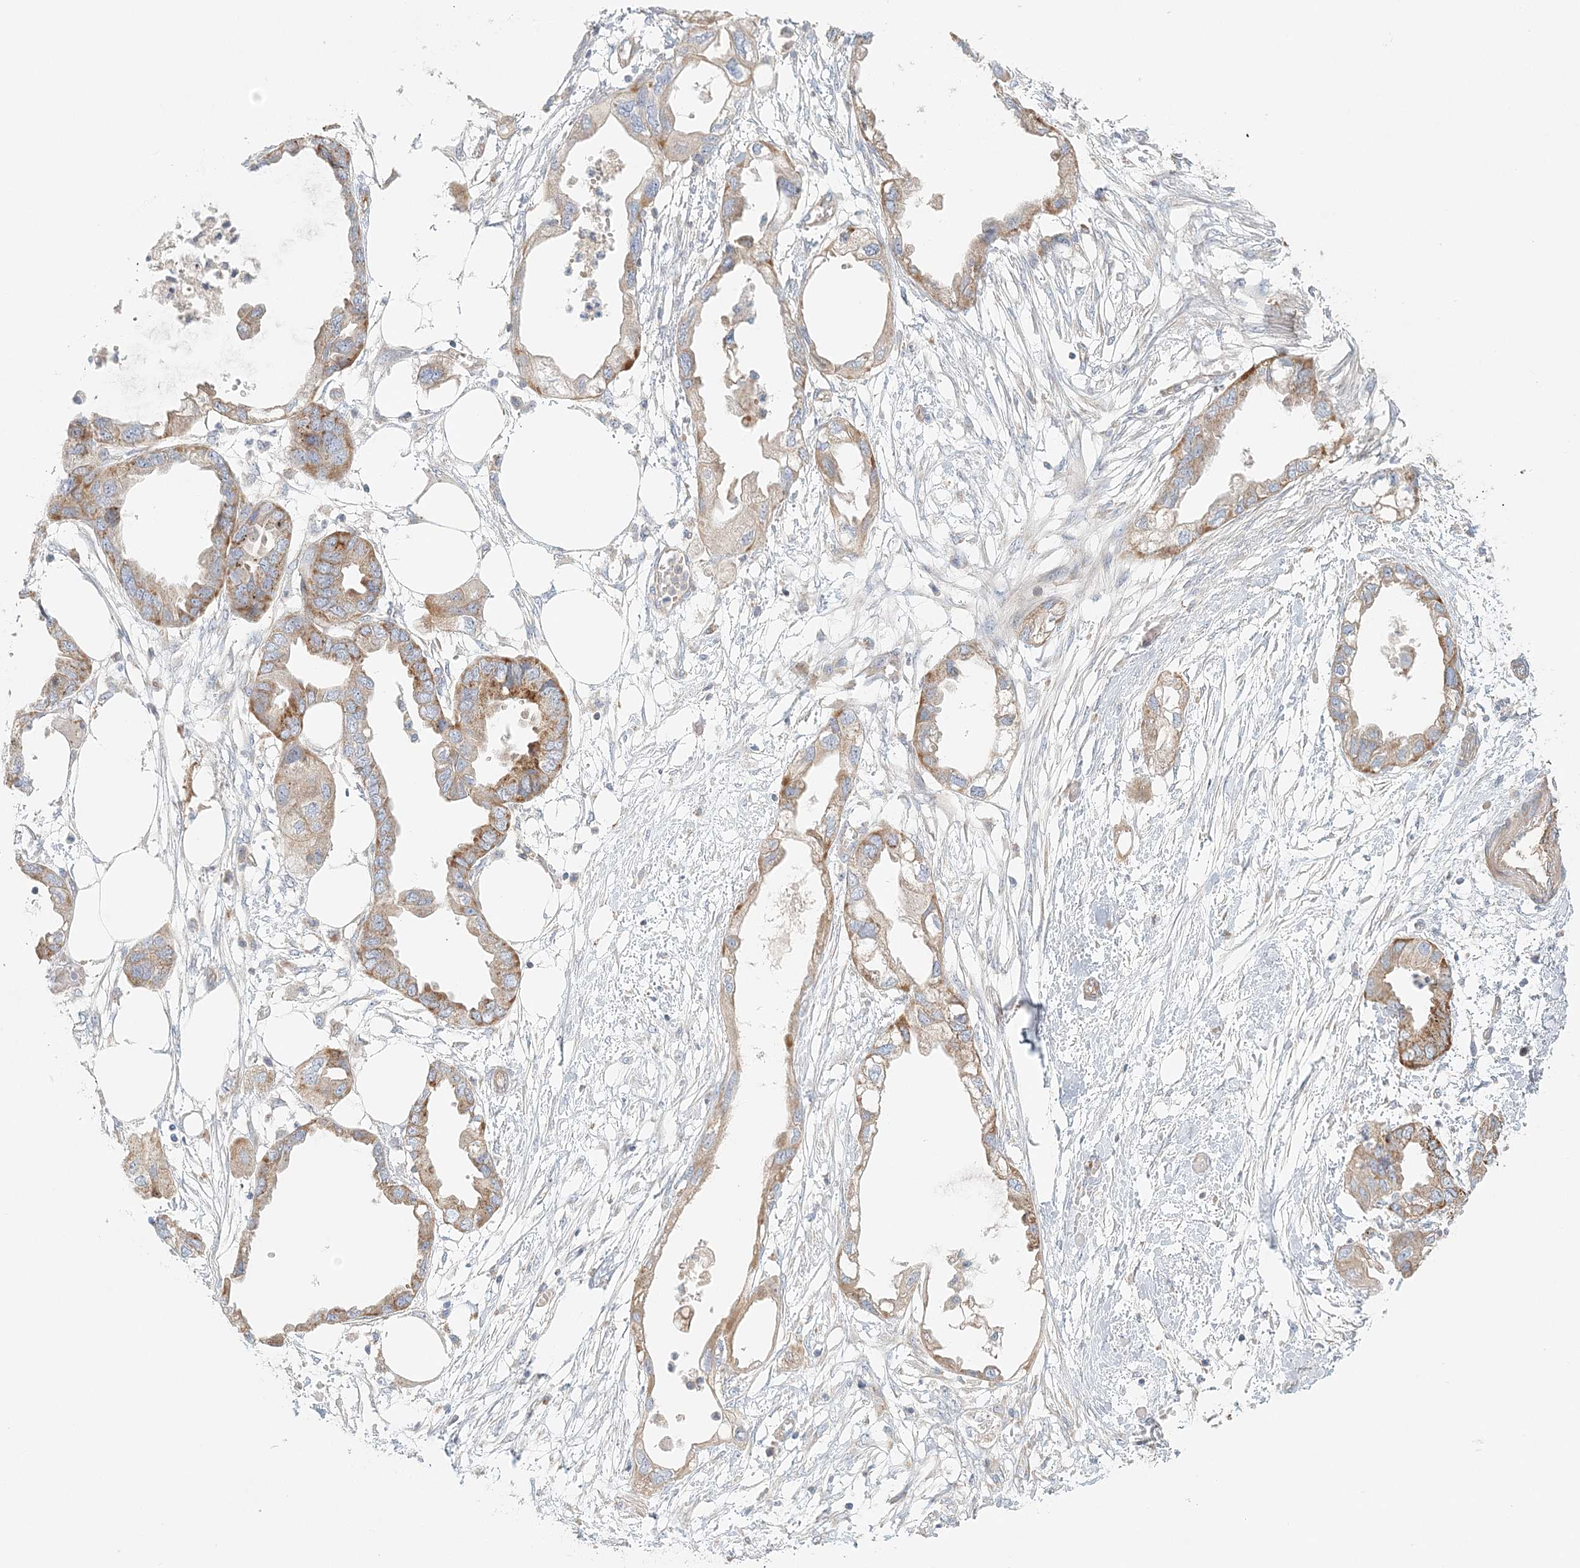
{"staining": {"intensity": "moderate", "quantity": ">75%", "location": "cytoplasmic/membranous"}, "tissue": "endometrial cancer", "cell_type": "Tumor cells", "image_type": "cancer", "snomed": [{"axis": "morphology", "description": "Adenocarcinoma, NOS"}, {"axis": "morphology", "description": "Adenocarcinoma, metastatic, NOS"}, {"axis": "topography", "description": "Adipose tissue"}, {"axis": "topography", "description": "Endometrium"}], "caption": "Protein staining of metastatic adenocarcinoma (endometrial) tissue displays moderate cytoplasmic/membranous expression in approximately >75% of tumor cells.", "gene": "KIAA0232", "patient": {"sex": "female", "age": 67}}